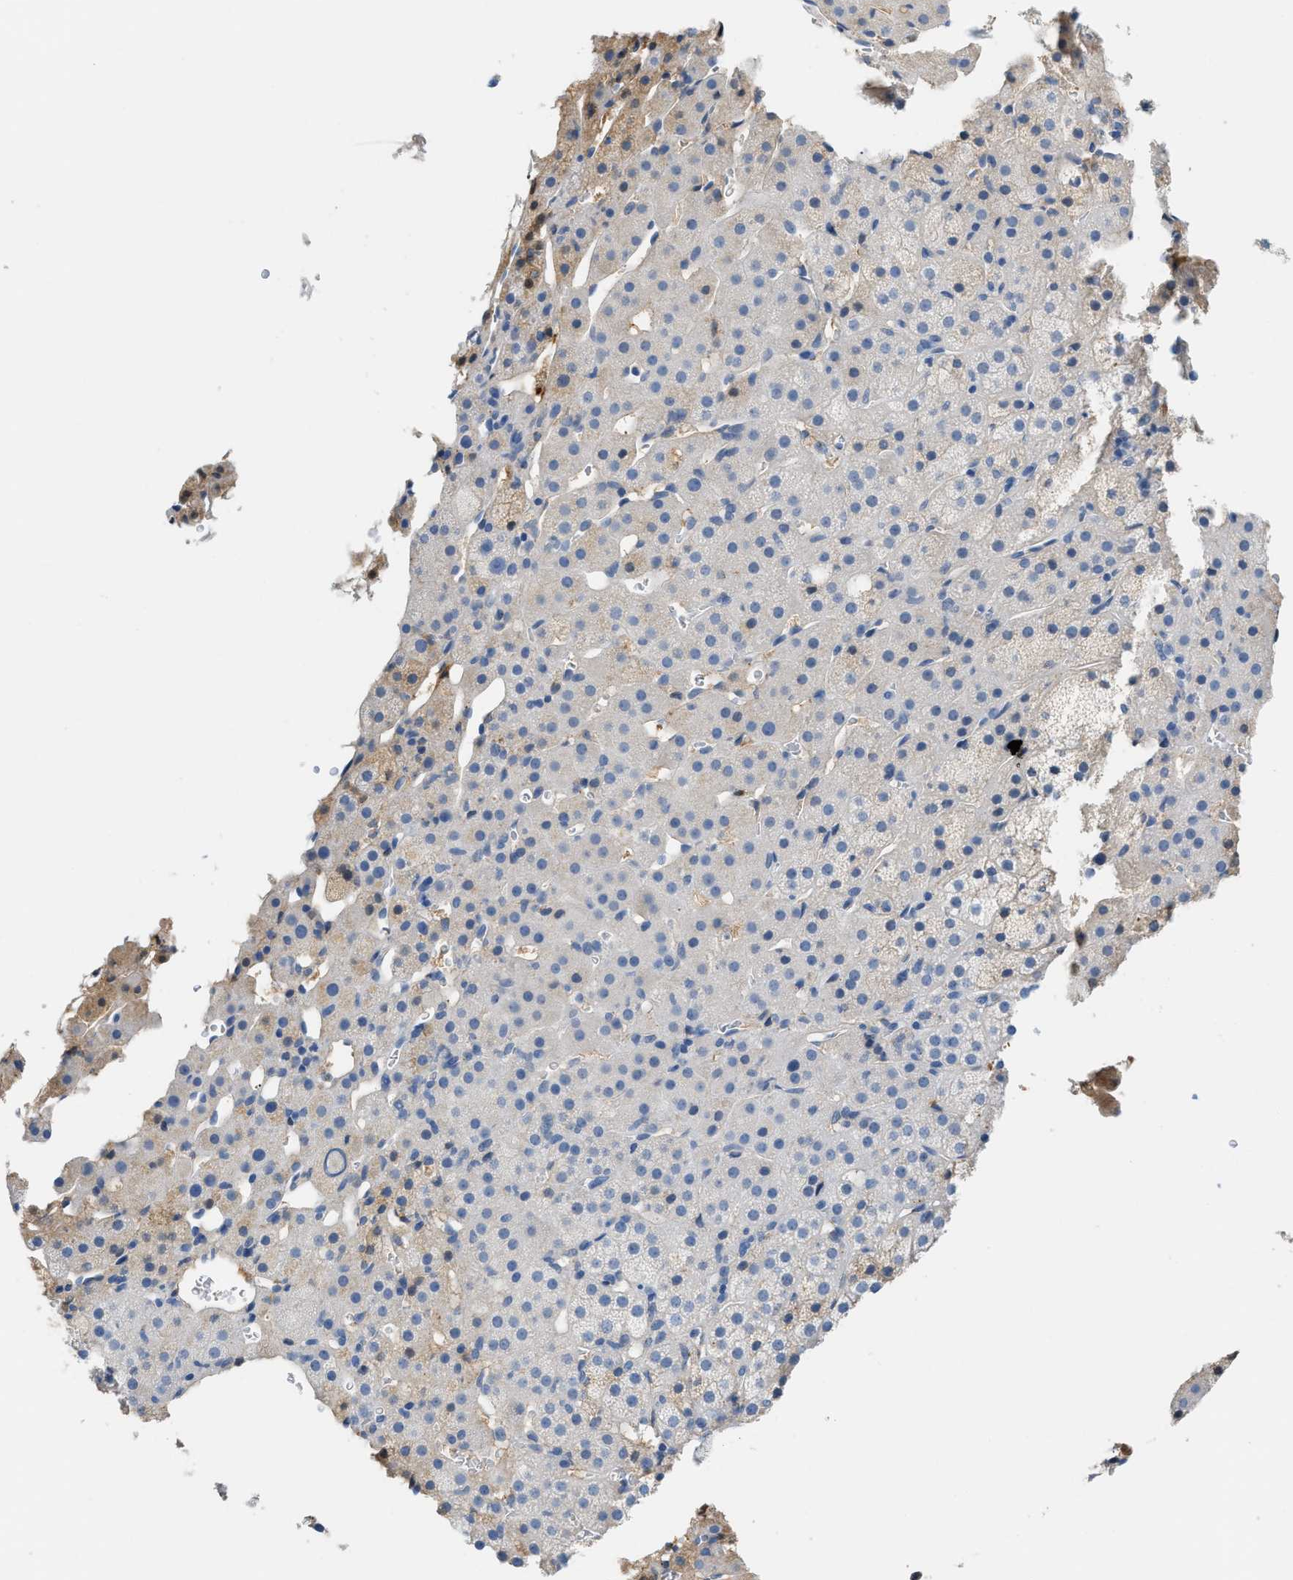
{"staining": {"intensity": "moderate", "quantity": "<25%", "location": "cytoplasmic/membranous"}, "tissue": "adrenal gland", "cell_type": "Glandular cells", "image_type": "normal", "snomed": [{"axis": "morphology", "description": "Normal tissue, NOS"}, {"axis": "topography", "description": "Adrenal gland"}], "caption": "A brown stain labels moderate cytoplasmic/membranous positivity of a protein in glandular cells of benign human adrenal gland. The protein of interest is stained brown, and the nuclei are stained in blue (DAB IHC with brightfield microscopy, high magnification).", "gene": "CFI", "patient": {"sex": "female", "age": 57}}